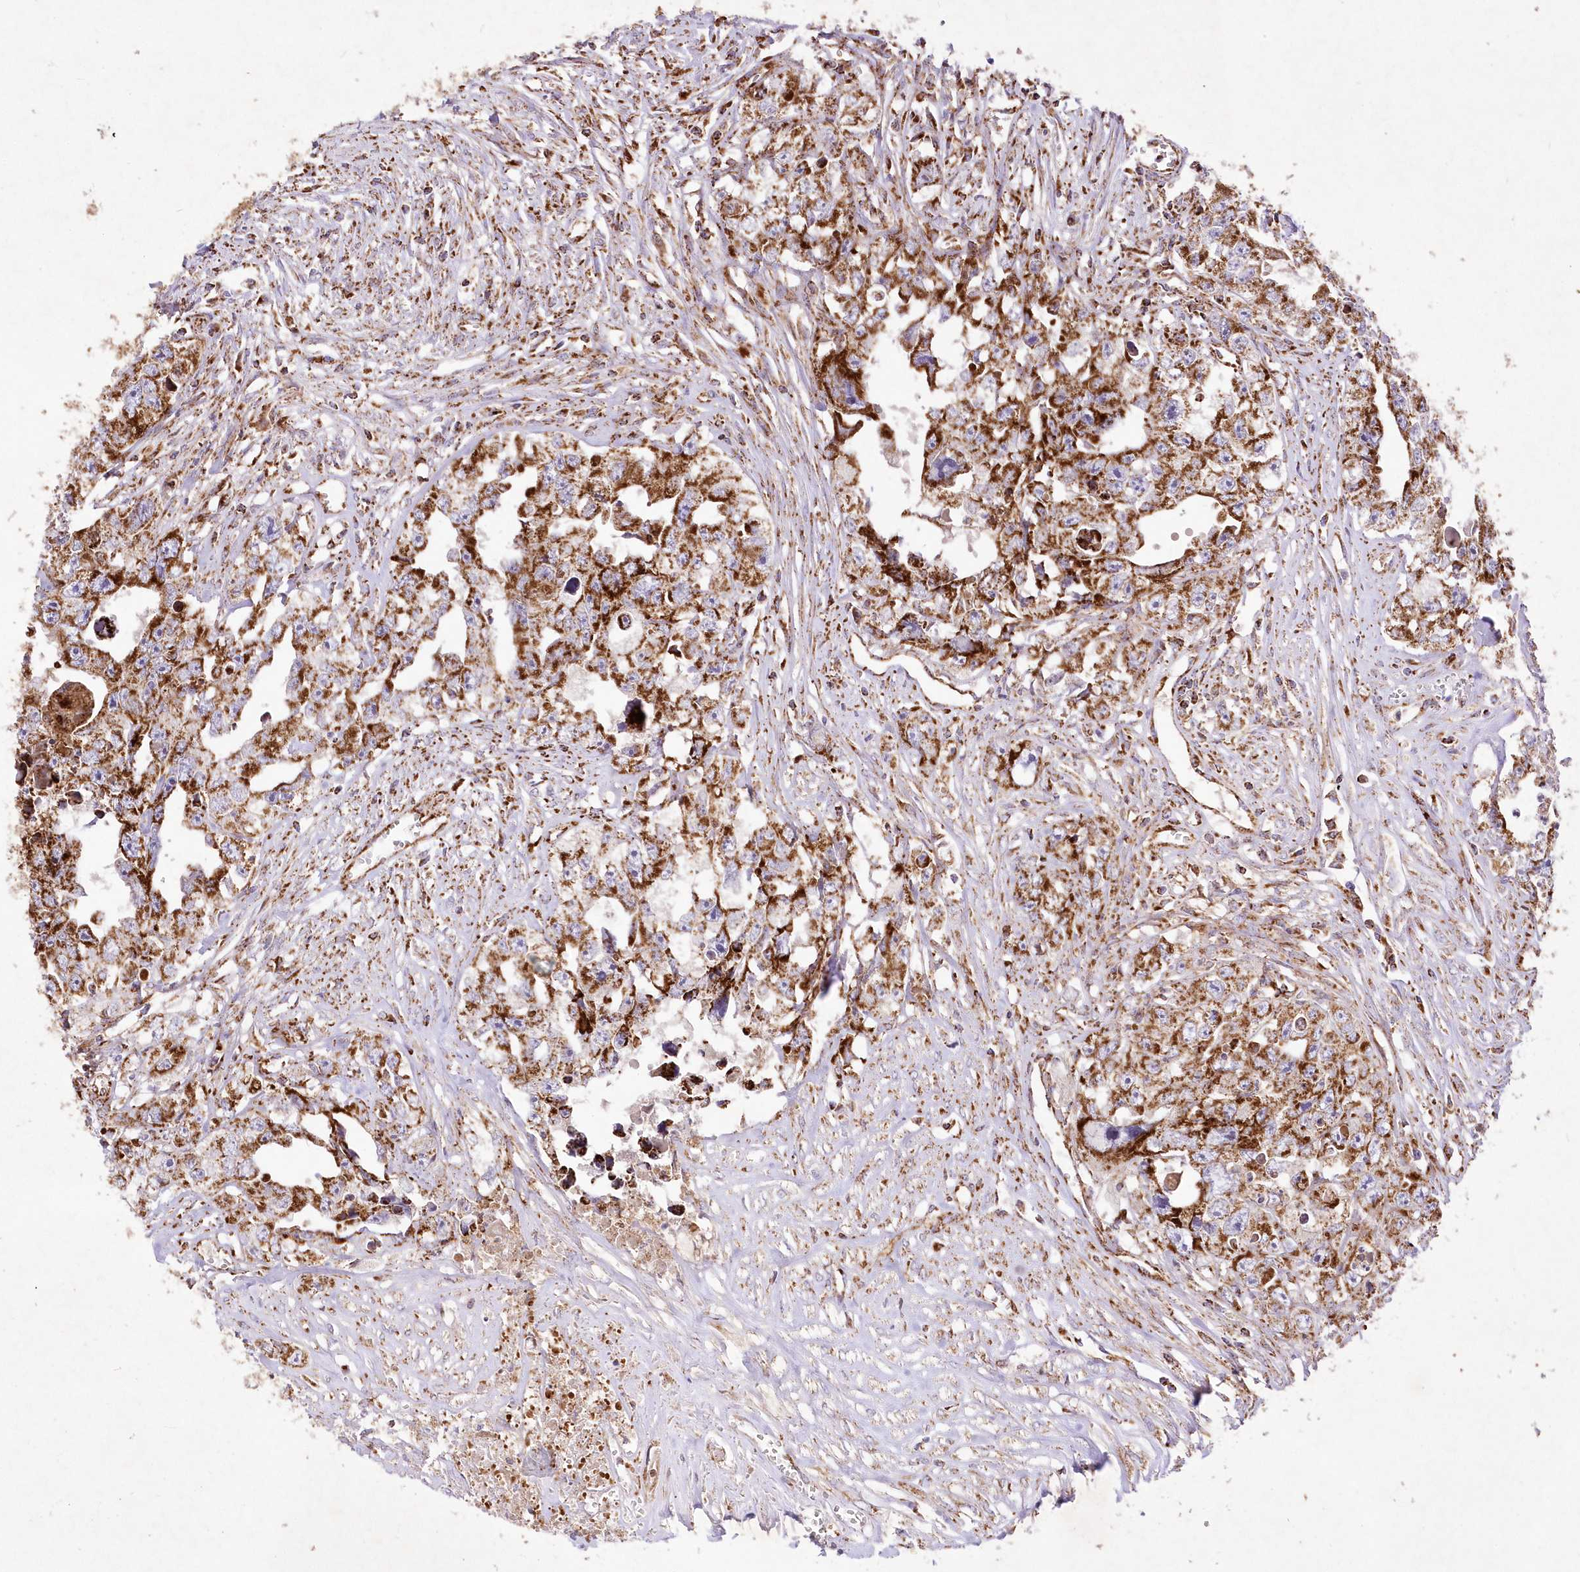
{"staining": {"intensity": "strong", "quantity": ">75%", "location": "cytoplasmic/membranous"}, "tissue": "testis cancer", "cell_type": "Tumor cells", "image_type": "cancer", "snomed": [{"axis": "morphology", "description": "Seminoma, NOS"}, {"axis": "morphology", "description": "Carcinoma, Embryonal, NOS"}, {"axis": "topography", "description": "Testis"}], "caption": "Brown immunohistochemical staining in human testis cancer (seminoma) exhibits strong cytoplasmic/membranous expression in approximately >75% of tumor cells.", "gene": "ASNSD1", "patient": {"sex": "male", "age": 43}}